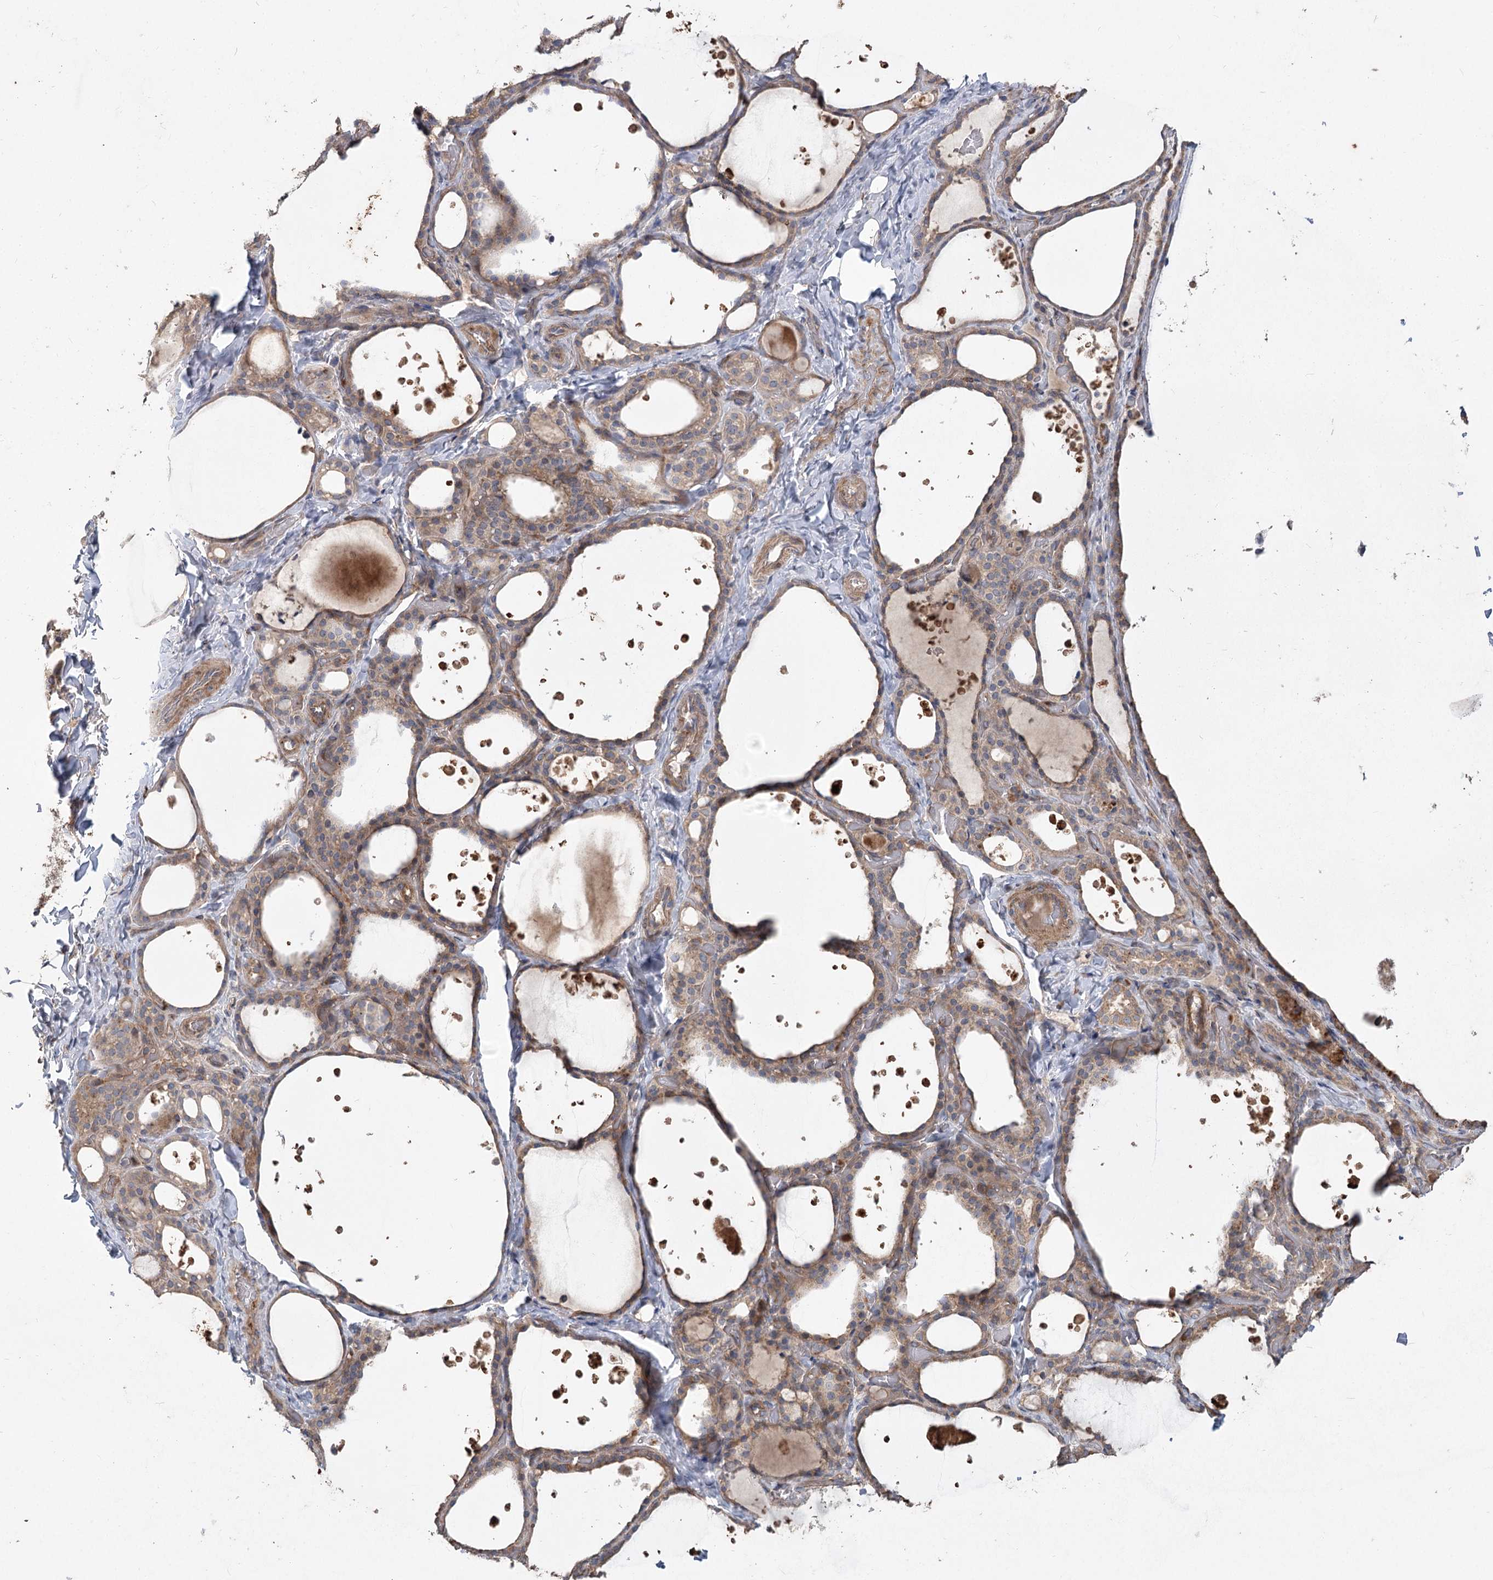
{"staining": {"intensity": "weak", "quantity": ">75%", "location": "cytoplasmic/membranous"}, "tissue": "thyroid gland", "cell_type": "Glandular cells", "image_type": "normal", "snomed": [{"axis": "morphology", "description": "Normal tissue, NOS"}, {"axis": "topography", "description": "Thyroid gland"}], "caption": "Human thyroid gland stained for a protein (brown) exhibits weak cytoplasmic/membranous positive positivity in approximately >75% of glandular cells.", "gene": "RIN2", "patient": {"sex": "female", "age": 44}}